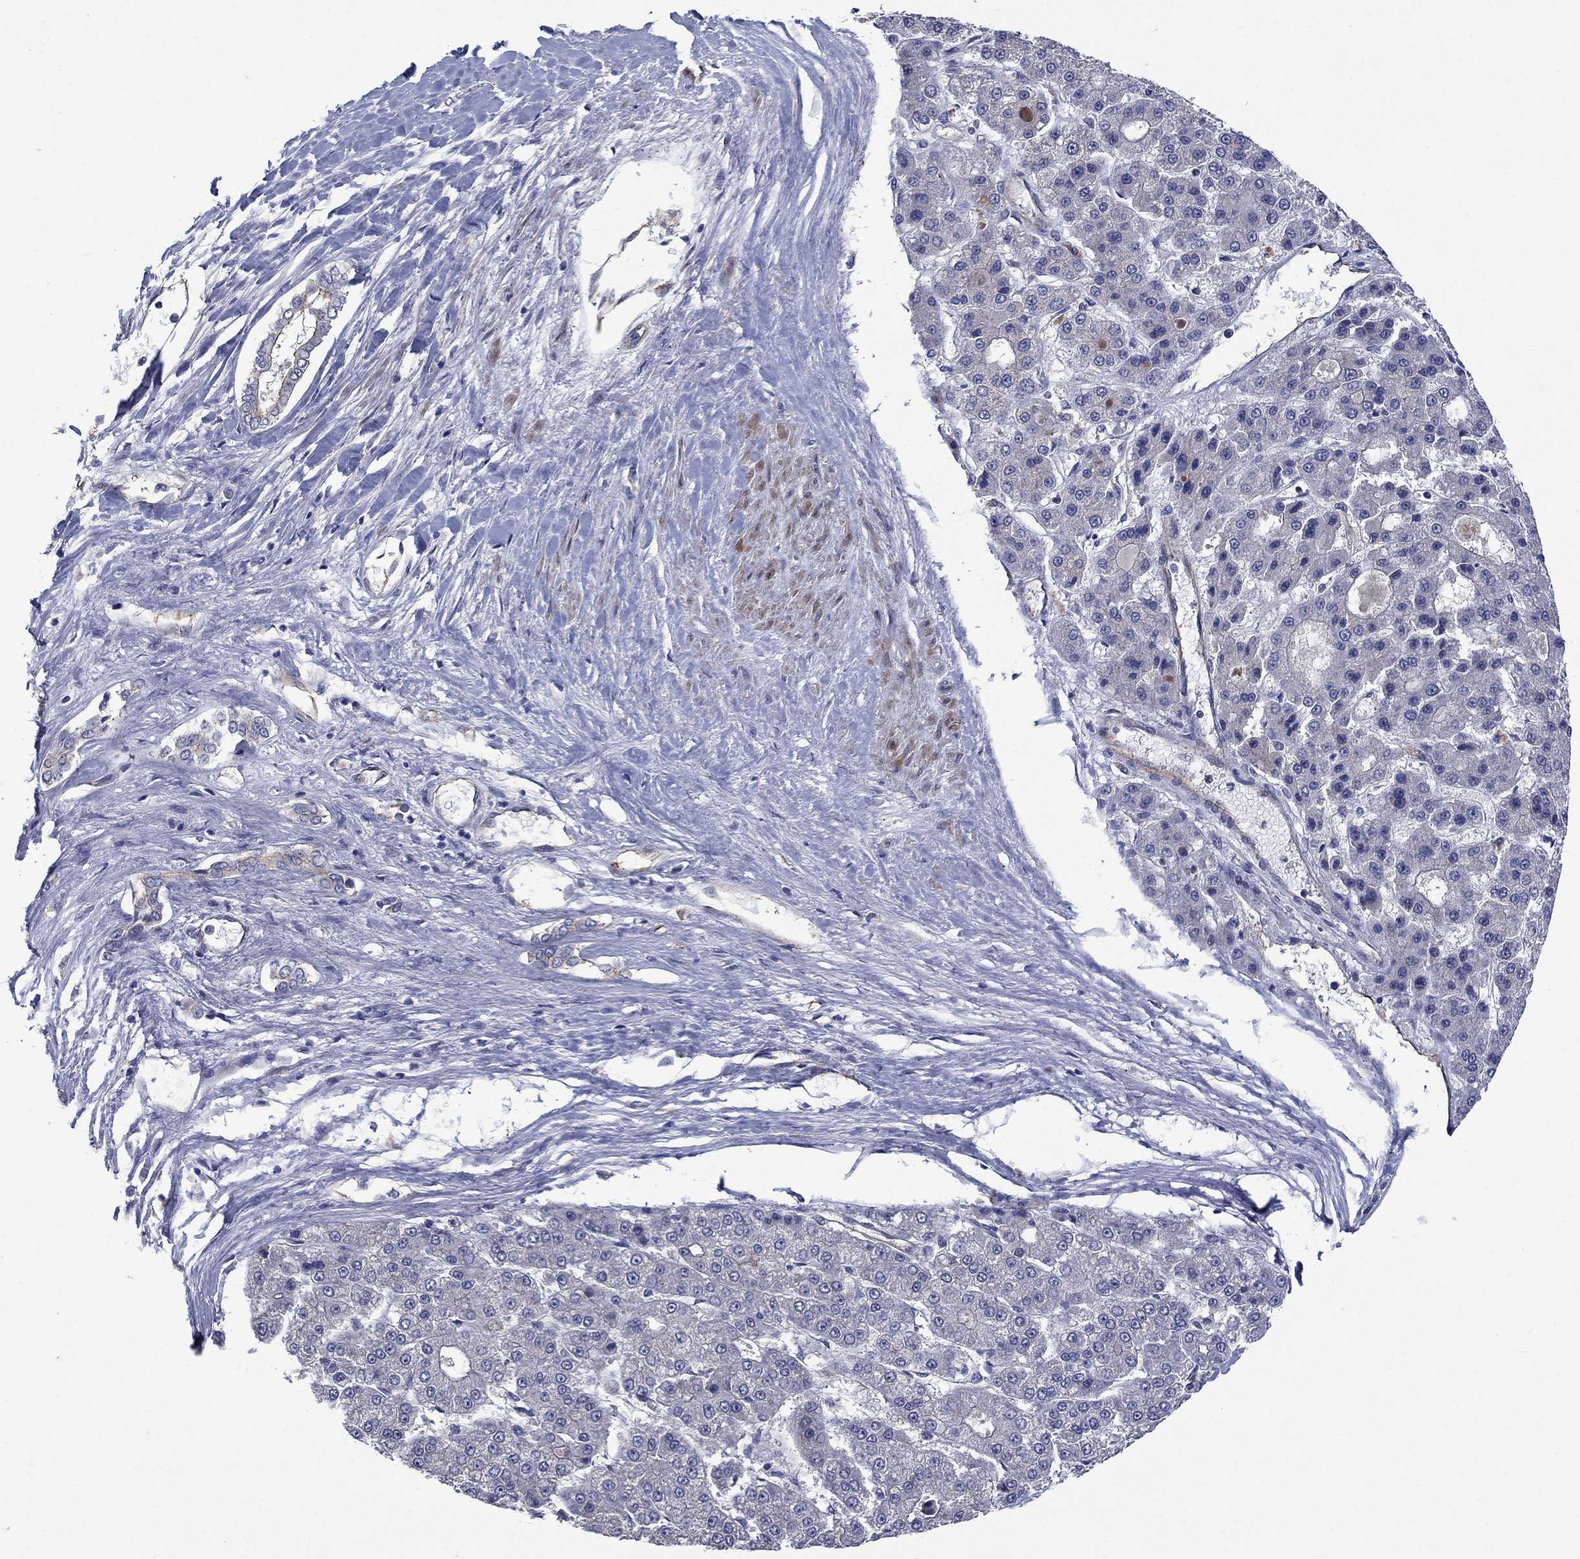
{"staining": {"intensity": "negative", "quantity": "none", "location": "none"}, "tissue": "liver cancer", "cell_type": "Tumor cells", "image_type": "cancer", "snomed": [{"axis": "morphology", "description": "Carcinoma, Hepatocellular, NOS"}, {"axis": "topography", "description": "Liver"}], "caption": "High magnification brightfield microscopy of liver cancer stained with DAB (3,3'-diaminobenzidine) (brown) and counterstained with hematoxylin (blue): tumor cells show no significant staining. The staining is performed using DAB (3,3'-diaminobenzidine) brown chromogen with nuclei counter-stained in using hematoxylin.", "gene": "SLC7A1", "patient": {"sex": "male", "age": 70}}